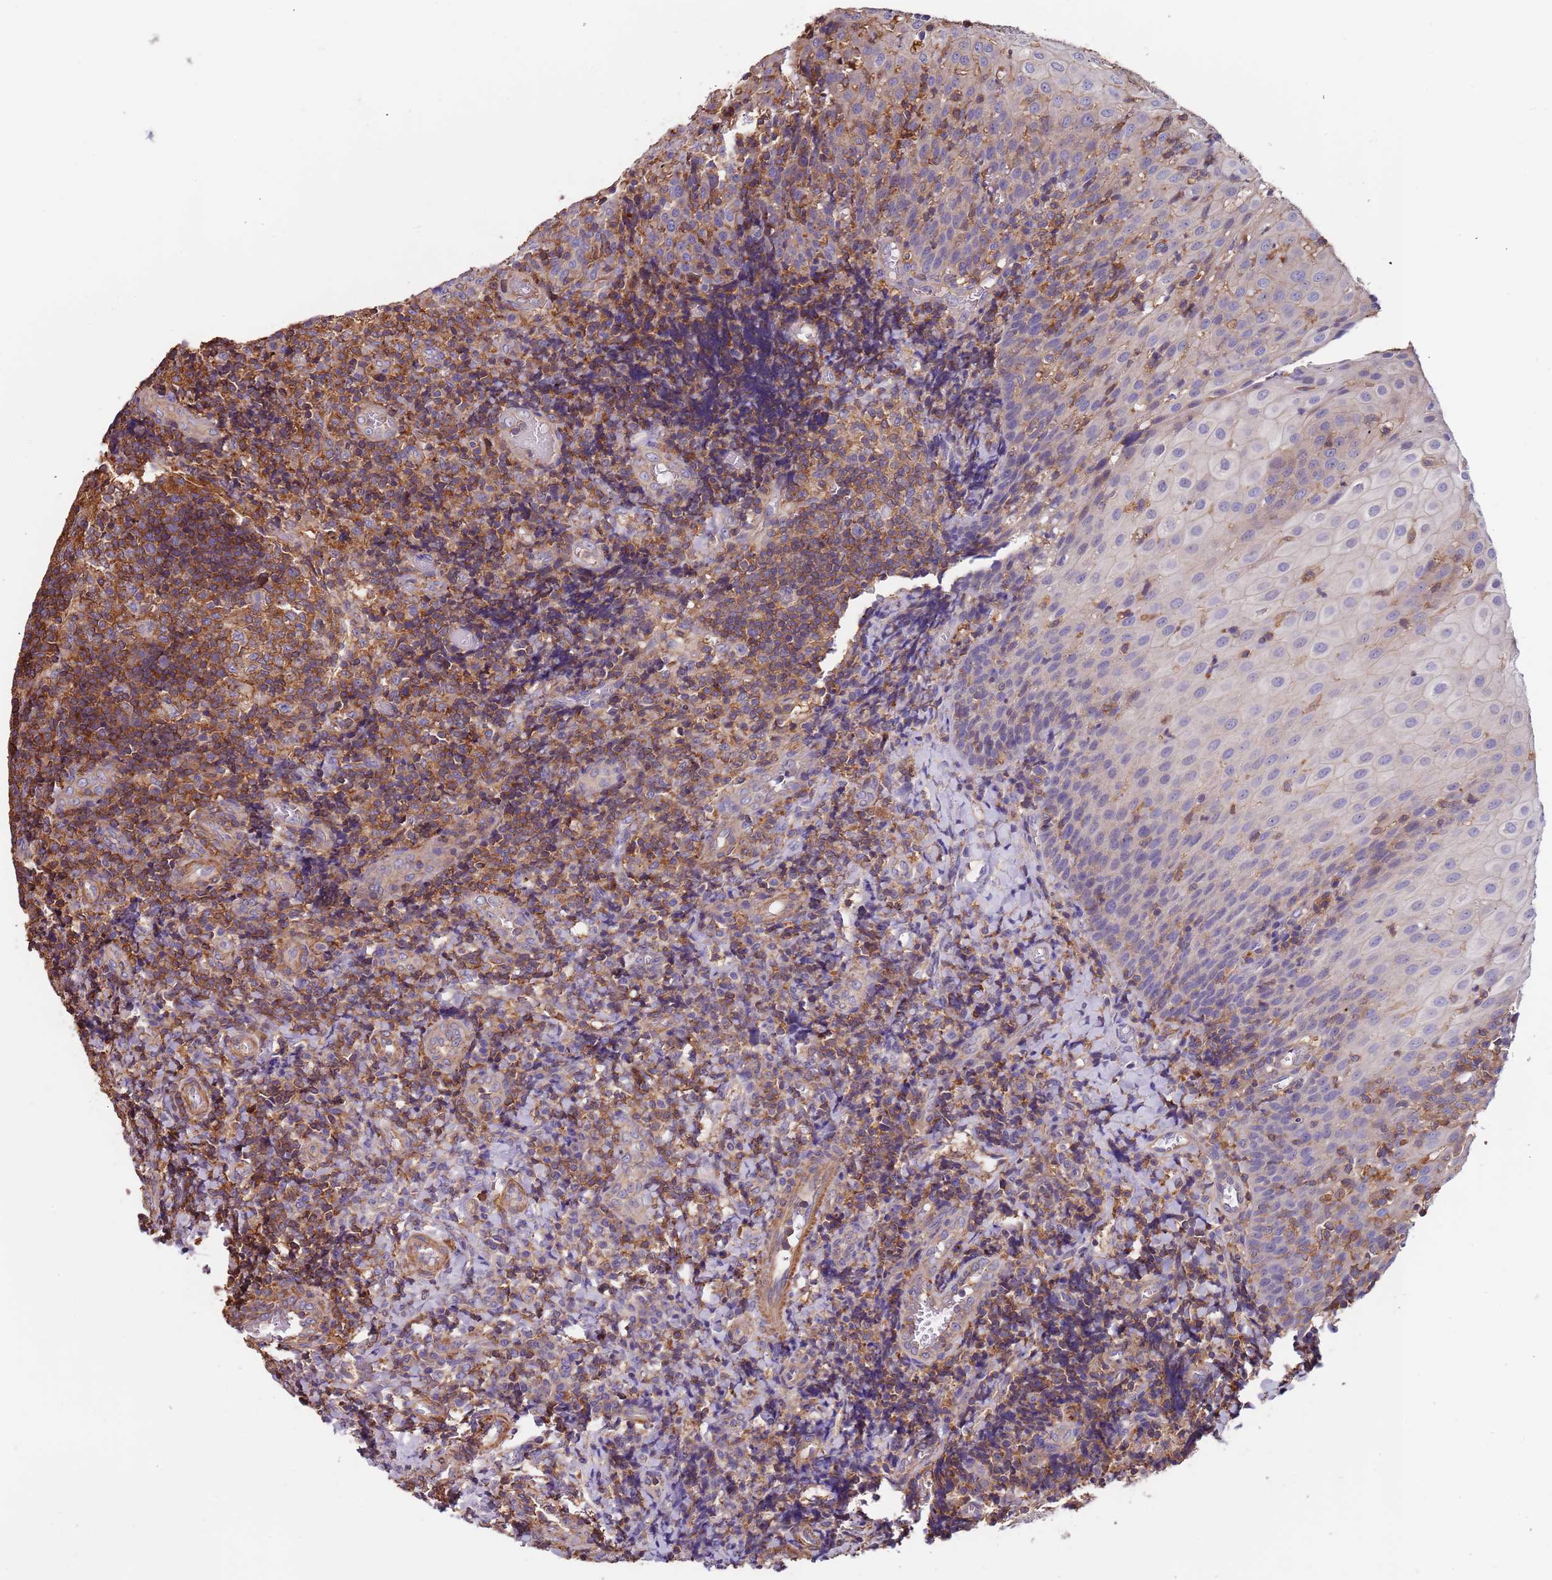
{"staining": {"intensity": "strong", "quantity": "<25%", "location": "cytoplasmic/membranous"}, "tissue": "tonsil", "cell_type": "Germinal center cells", "image_type": "normal", "snomed": [{"axis": "morphology", "description": "Normal tissue, NOS"}, {"axis": "topography", "description": "Tonsil"}], "caption": "Immunohistochemical staining of normal human tonsil reveals strong cytoplasmic/membranous protein positivity in approximately <25% of germinal center cells.", "gene": "SYT4", "patient": {"sex": "female", "age": 19}}